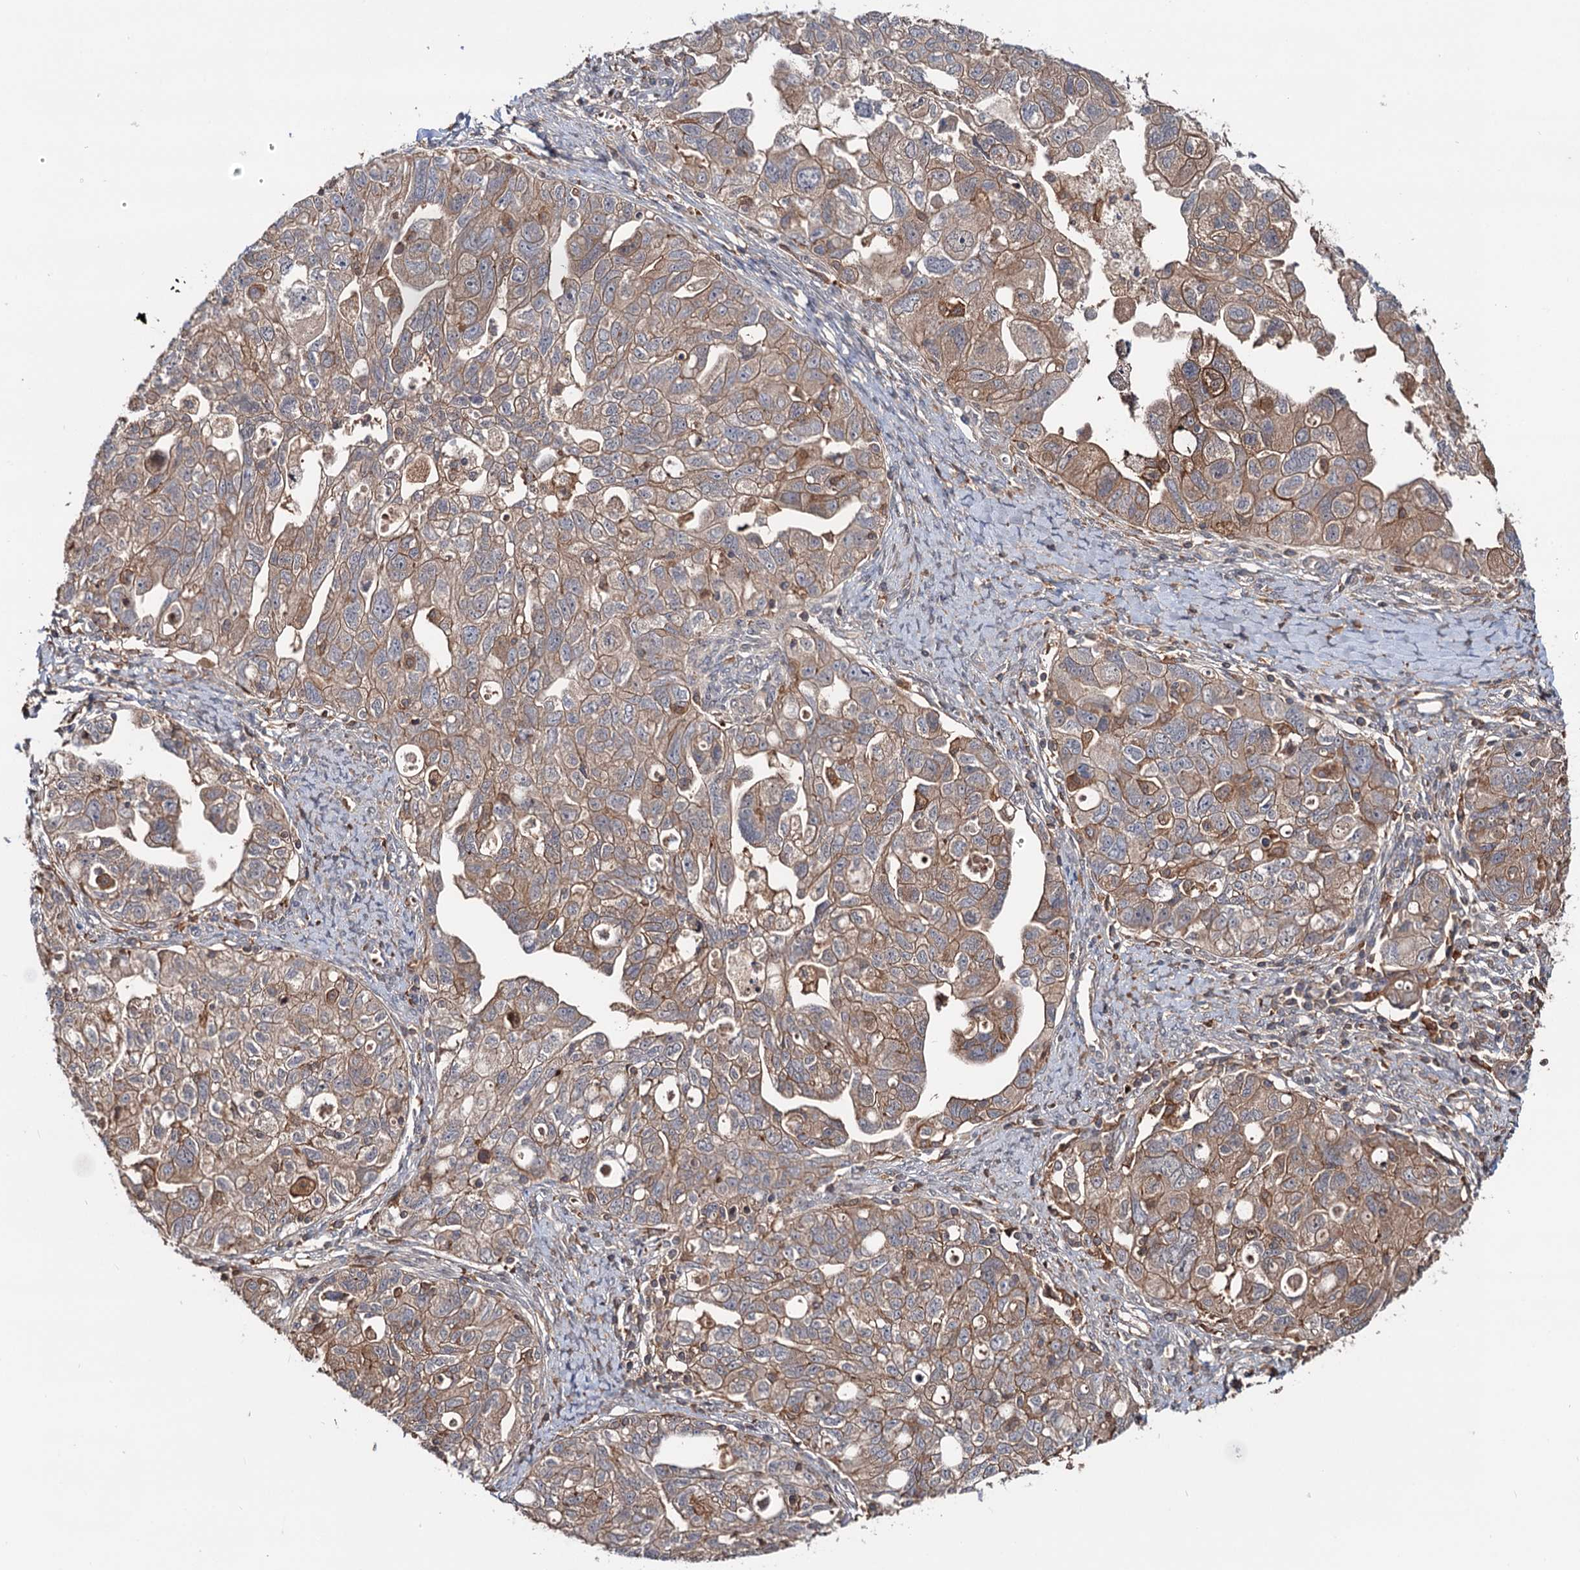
{"staining": {"intensity": "moderate", "quantity": ">75%", "location": "cytoplasmic/membranous"}, "tissue": "ovarian cancer", "cell_type": "Tumor cells", "image_type": "cancer", "snomed": [{"axis": "morphology", "description": "Carcinoma, NOS"}, {"axis": "morphology", "description": "Cystadenocarcinoma, serous, NOS"}, {"axis": "topography", "description": "Ovary"}], "caption": "The micrograph exhibits immunohistochemical staining of ovarian cancer (carcinoma). There is moderate cytoplasmic/membranous positivity is identified in about >75% of tumor cells. (DAB = brown stain, brightfield microscopy at high magnification).", "gene": "GRIP1", "patient": {"sex": "female", "age": 69}}